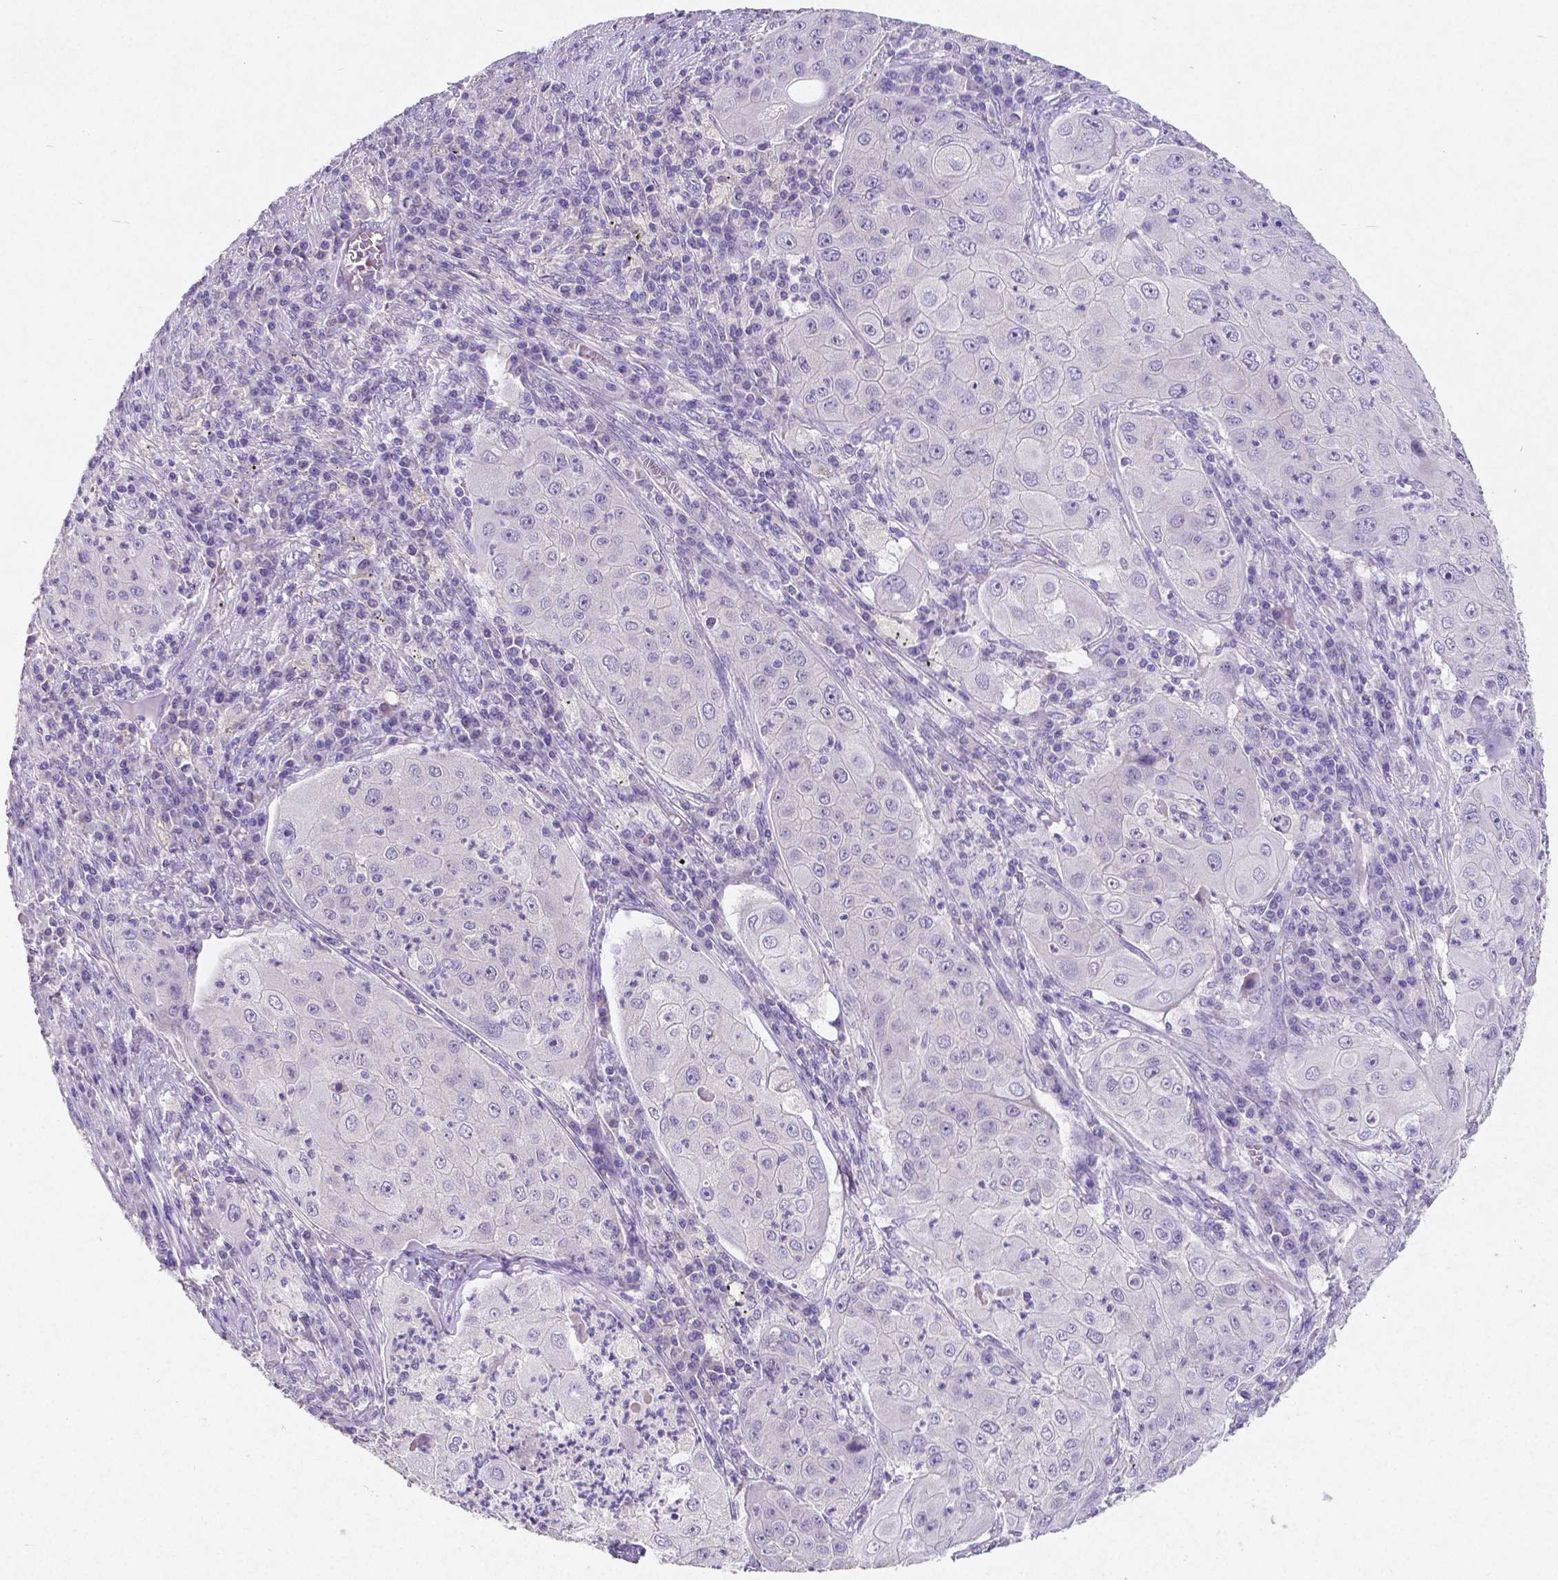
{"staining": {"intensity": "negative", "quantity": "none", "location": "none"}, "tissue": "lung cancer", "cell_type": "Tumor cells", "image_type": "cancer", "snomed": [{"axis": "morphology", "description": "Squamous cell carcinoma, NOS"}, {"axis": "topography", "description": "Lung"}], "caption": "IHC photomicrograph of human lung cancer (squamous cell carcinoma) stained for a protein (brown), which reveals no staining in tumor cells.", "gene": "SATB2", "patient": {"sex": "female", "age": 59}}